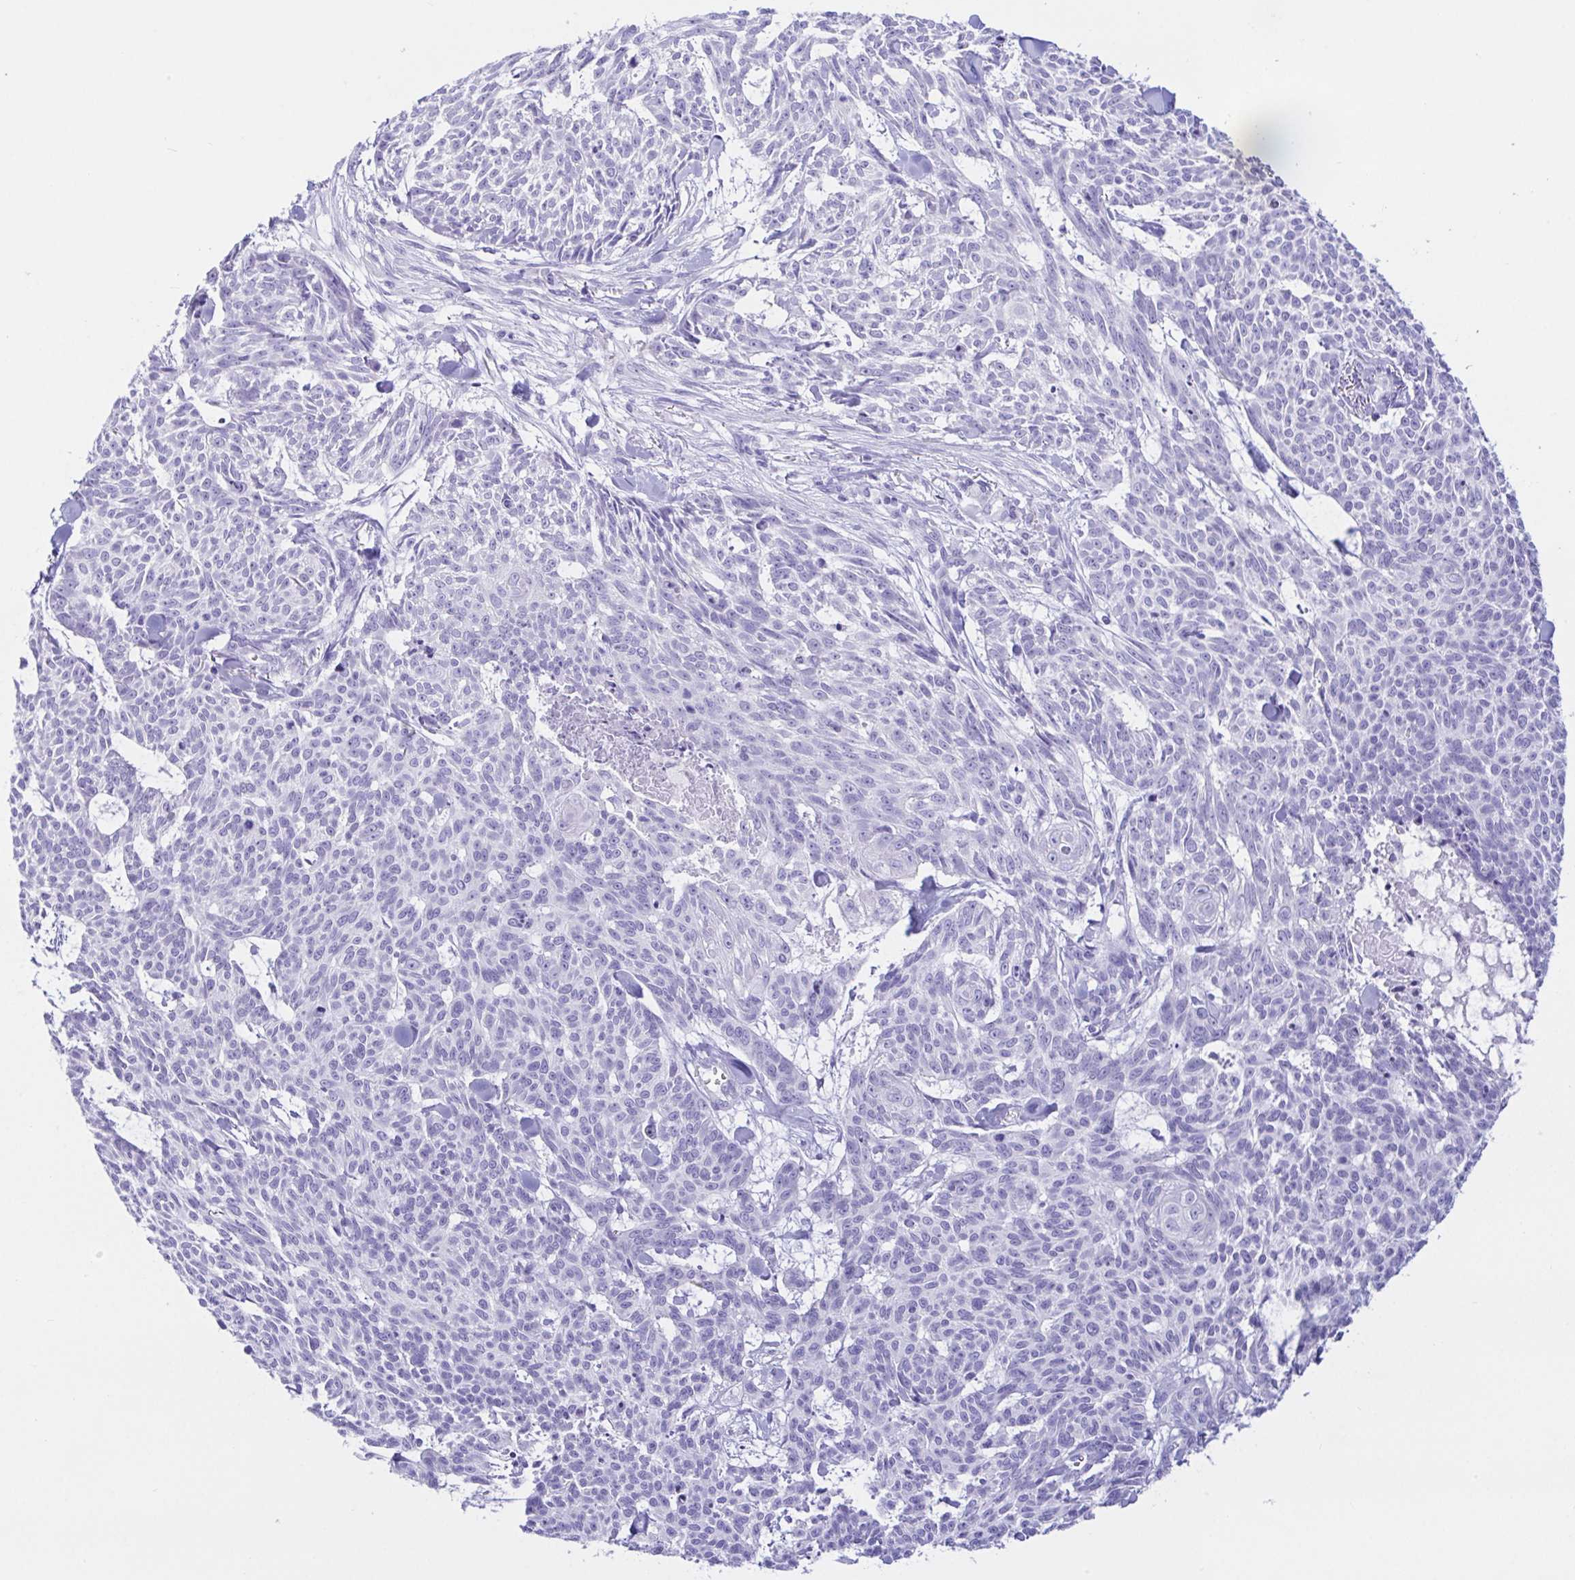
{"staining": {"intensity": "negative", "quantity": "none", "location": "none"}, "tissue": "skin cancer", "cell_type": "Tumor cells", "image_type": "cancer", "snomed": [{"axis": "morphology", "description": "Basal cell carcinoma"}, {"axis": "topography", "description": "Skin"}], "caption": "The histopathology image shows no significant positivity in tumor cells of skin basal cell carcinoma.", "gene": "PAX8", "patient": {"sex": "female", "age": 93}}